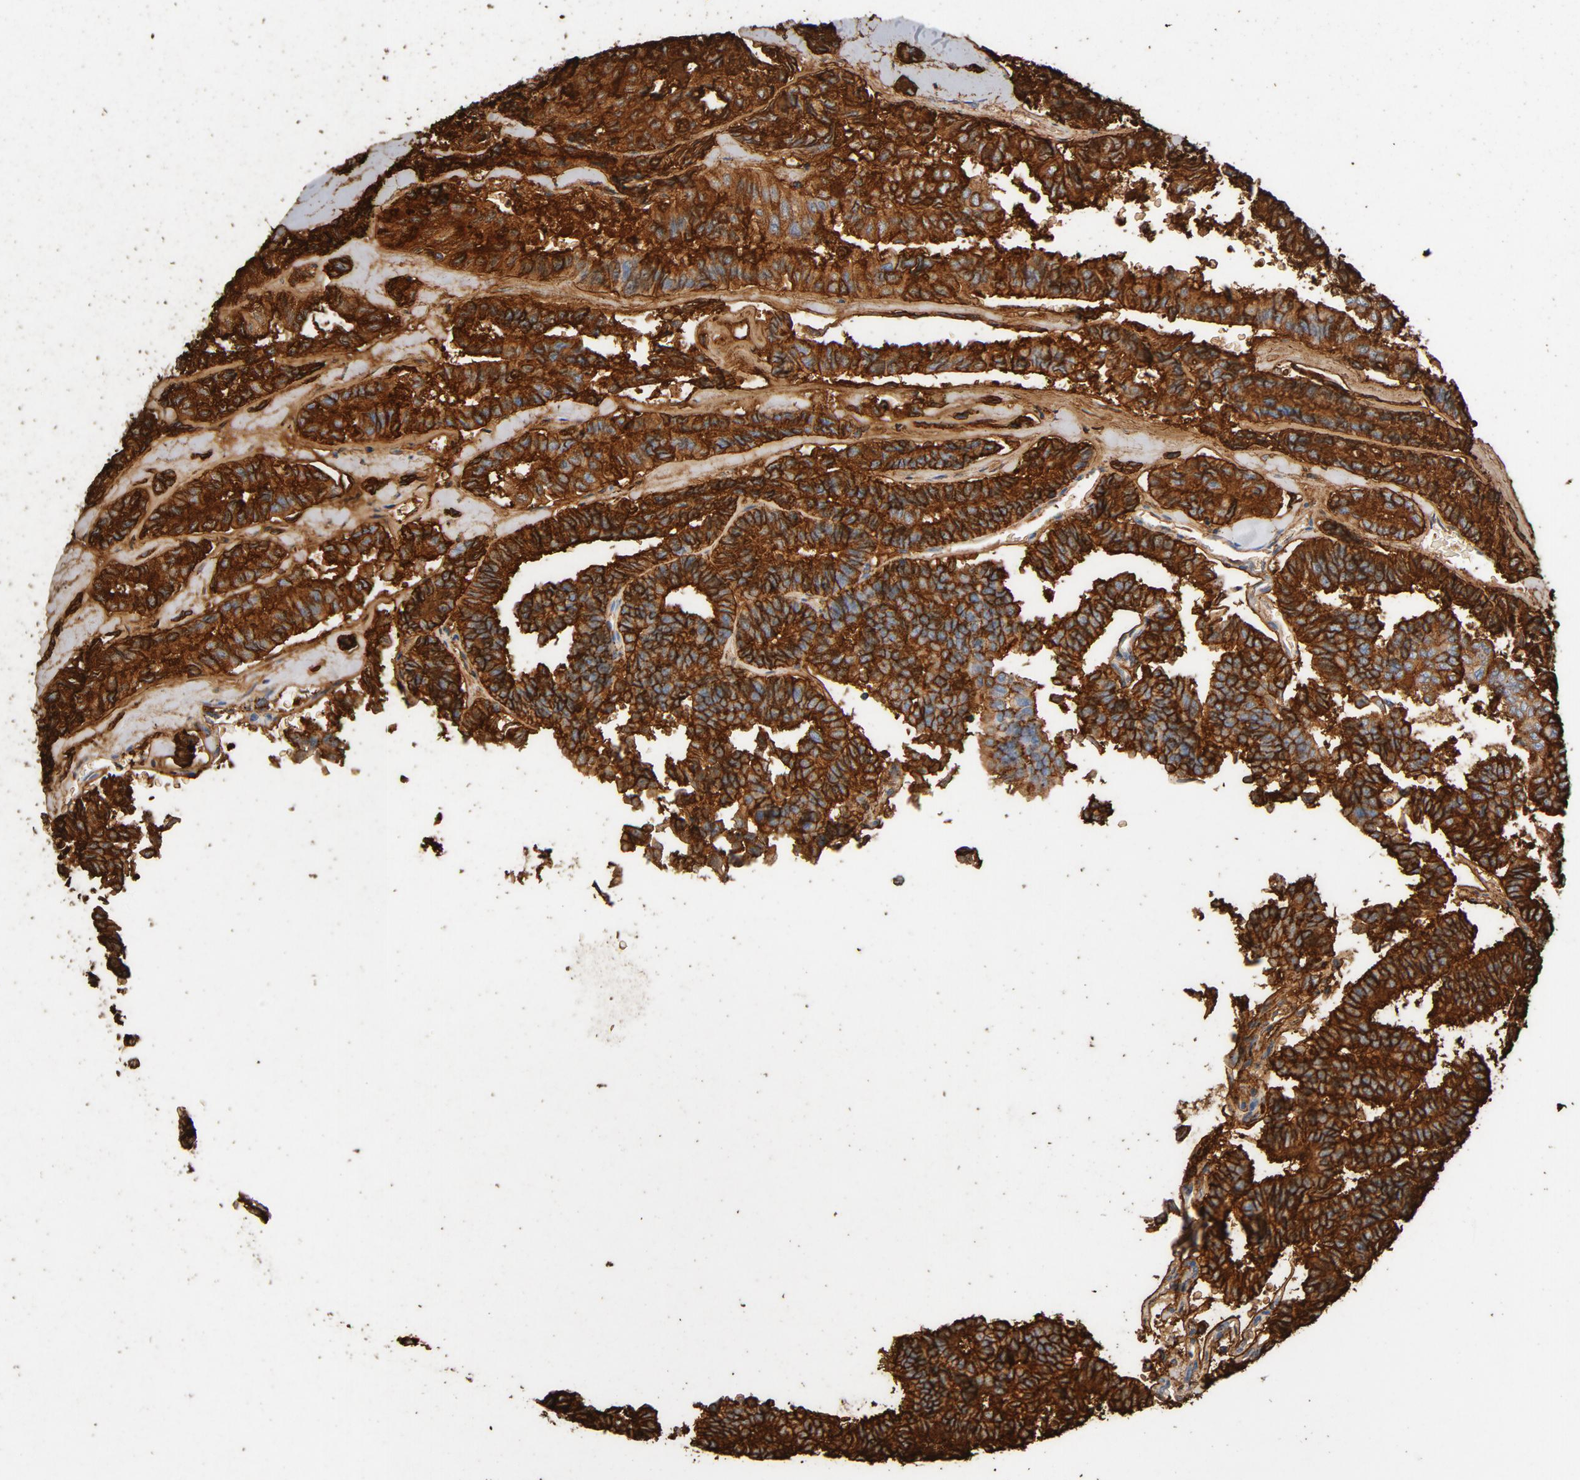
{"staining": {"intensity": "strong", "quantity": ">75%", "location": "cytoplasmic/membranous"}, "tissue": "thyroid cancer", "cell_type": "Tumor cells", "image_type": "cancer", "snomed": [{"axis": "morphology", "description": "Papillary adenocarcinoma, NOS"}, {"axis": "topography", "description": "Thyroid gland"}], "caption": "Protein staining reveals strong cytoplasmic/membranous positivity in approximately >75% of tumor cells in papillary adenocarcinoma (thyroid).", "gene": "PTPRB", "patient": {"sex": "female", "age": 35}}